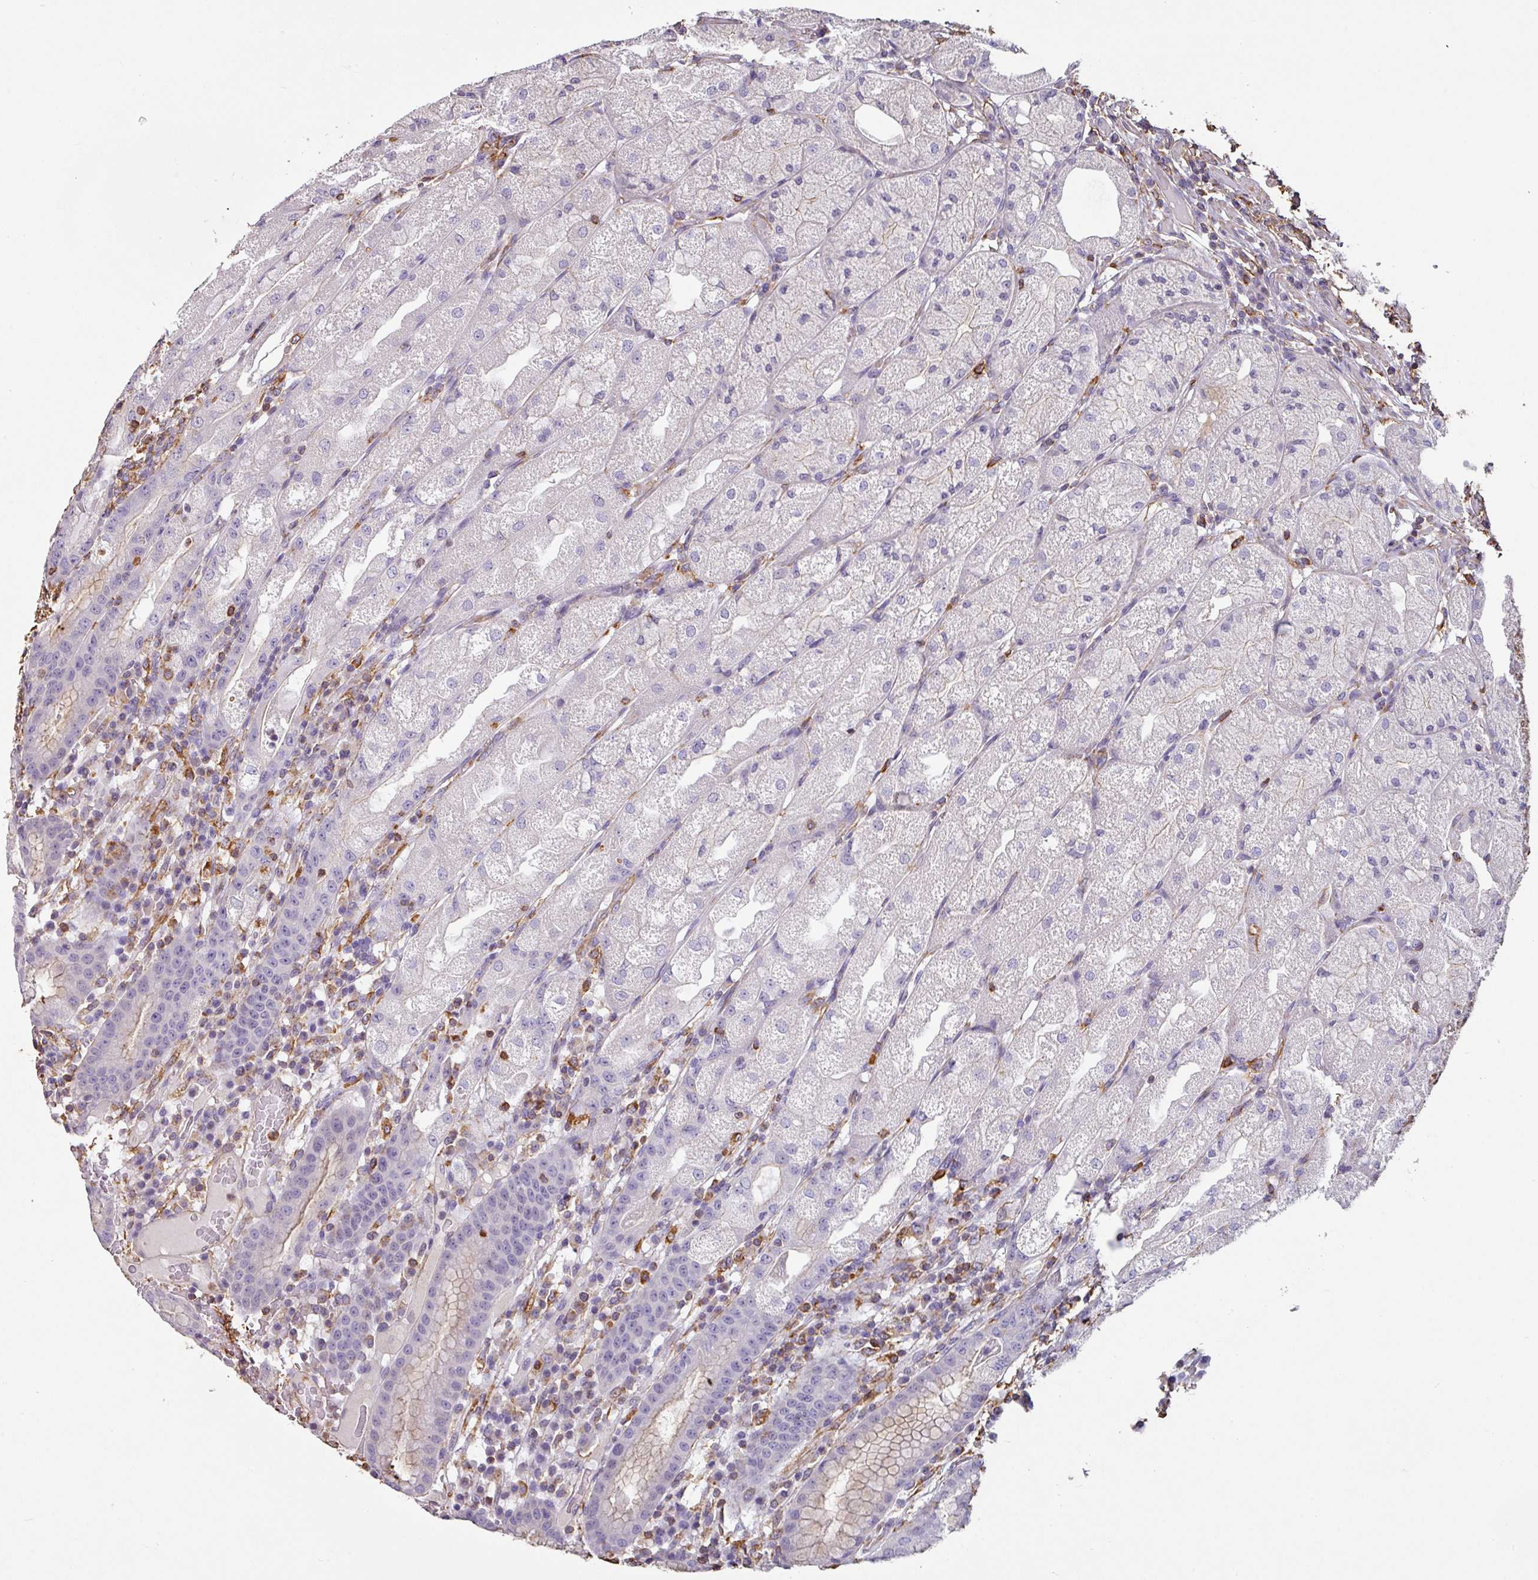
{"staining": {"intensity": "negative", "quantity": "none", "location": "none"}, "tissue": "stomach", "cell_type": "Glandular cells", "image_type": "normal", "snomed": [{"axis": "morphology", "description": "Normal tissue, NOS"}, {"axis": "topography", "description": "Stomach, upper"}], "caption": "The IHC image has no significant positivity in glandular cells of stomach.", "gene": "ZNF280C", "patient": {"sex": "male", "age": 52}}